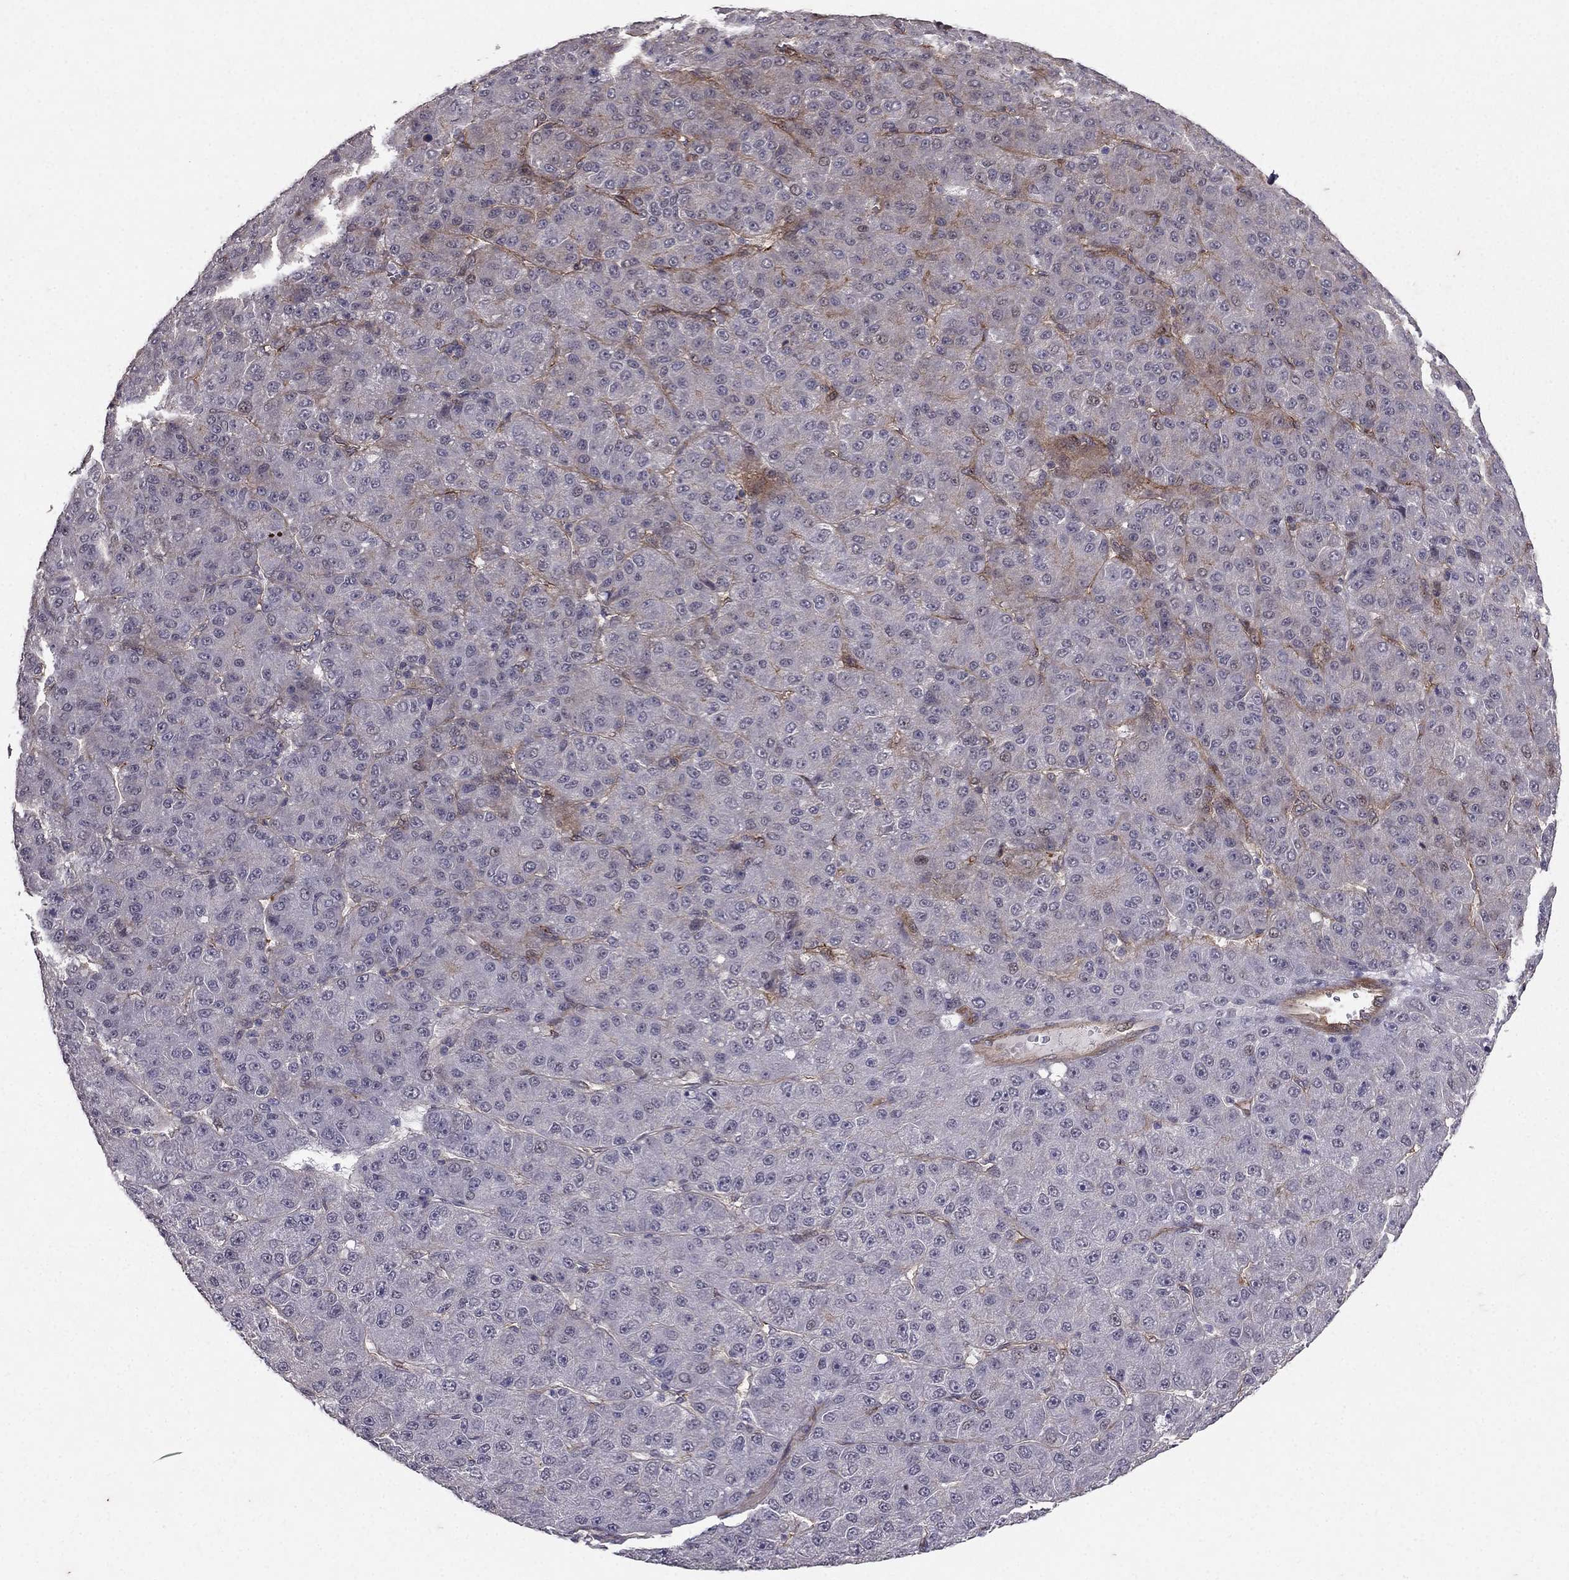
{"staining": {"intensity": "negative", "quantity": "none", "location": "none"}, "tissue": "liver cancer", "cell_type": "Tumor cells", "image_type": "cancer", "snomed": [{"axis": "morphology", "description": "Carcinoma, Hepatocellular, NOS"}, {"axis": "topography", "description": "Liver"}], "caption": "Liver cancer was stained to show a protein in brown. There is no significant expression in tumor cells.", "gene": "RASIP1", "patient": {"sex": "male", "age": 67}}